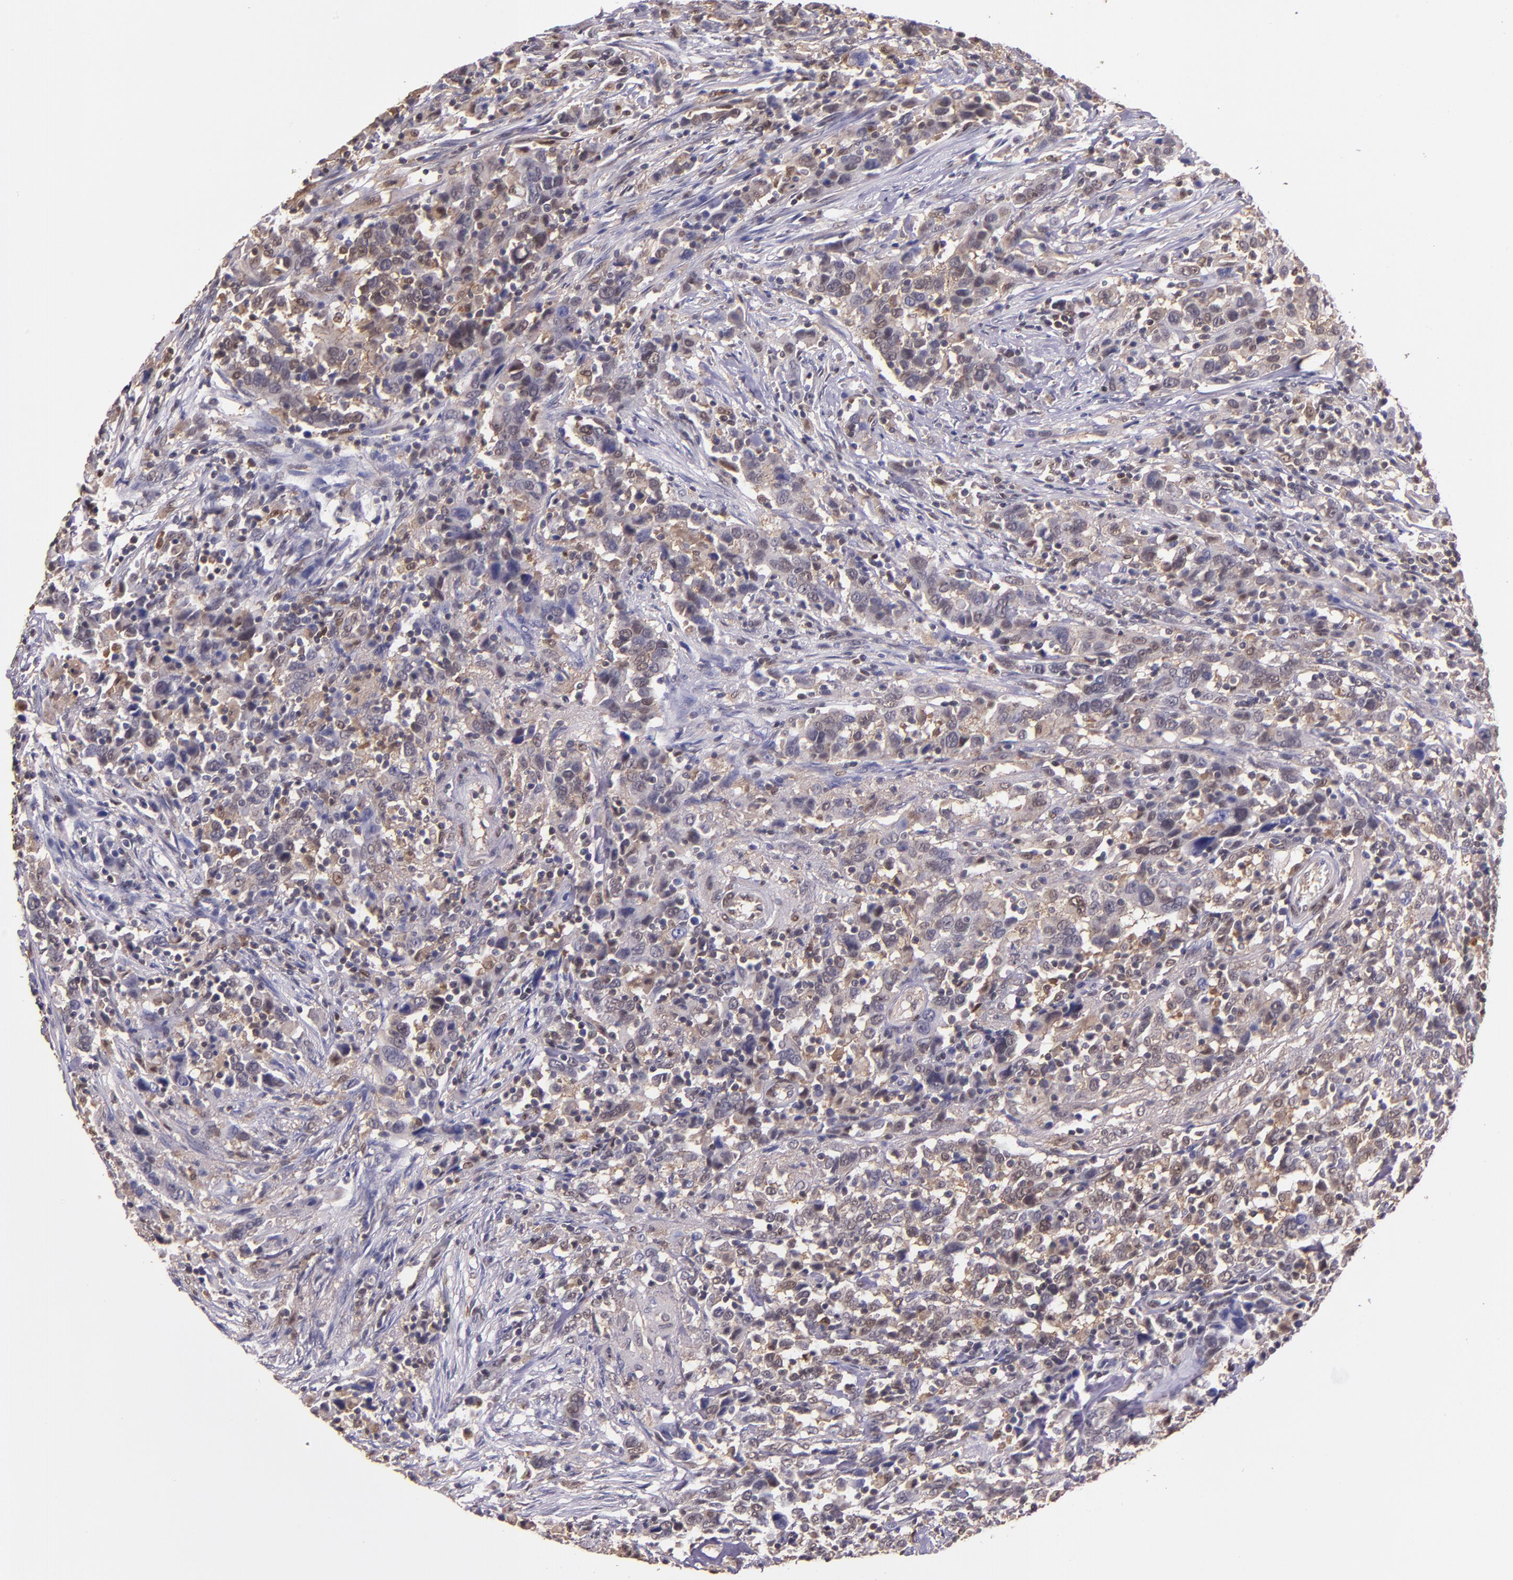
{"staining": {"intensity": "weak", "quantity": ">75%", "location": "cytoplasmic/membranous,nuclear"}, "tissue": "urothelial cancer", "cell_type": "Tumor cells", "image_type": "cancer", "snomed": [{"axis": "morphology", "description": "Urothelial carcinoma, High grade"}, {"axis": "topography", "description": "Urinary bladder"}], "caption": "Immunohistochemical staining of urothelial cancer displays weak cytoplasmic/membranous and nuclear protein expression in about >75% of tumor cells. (Brightfield microscopy of DAB IHC at high magnification).", "gene": "STAT6", "patient": {"sex": "male", "age": 61}}